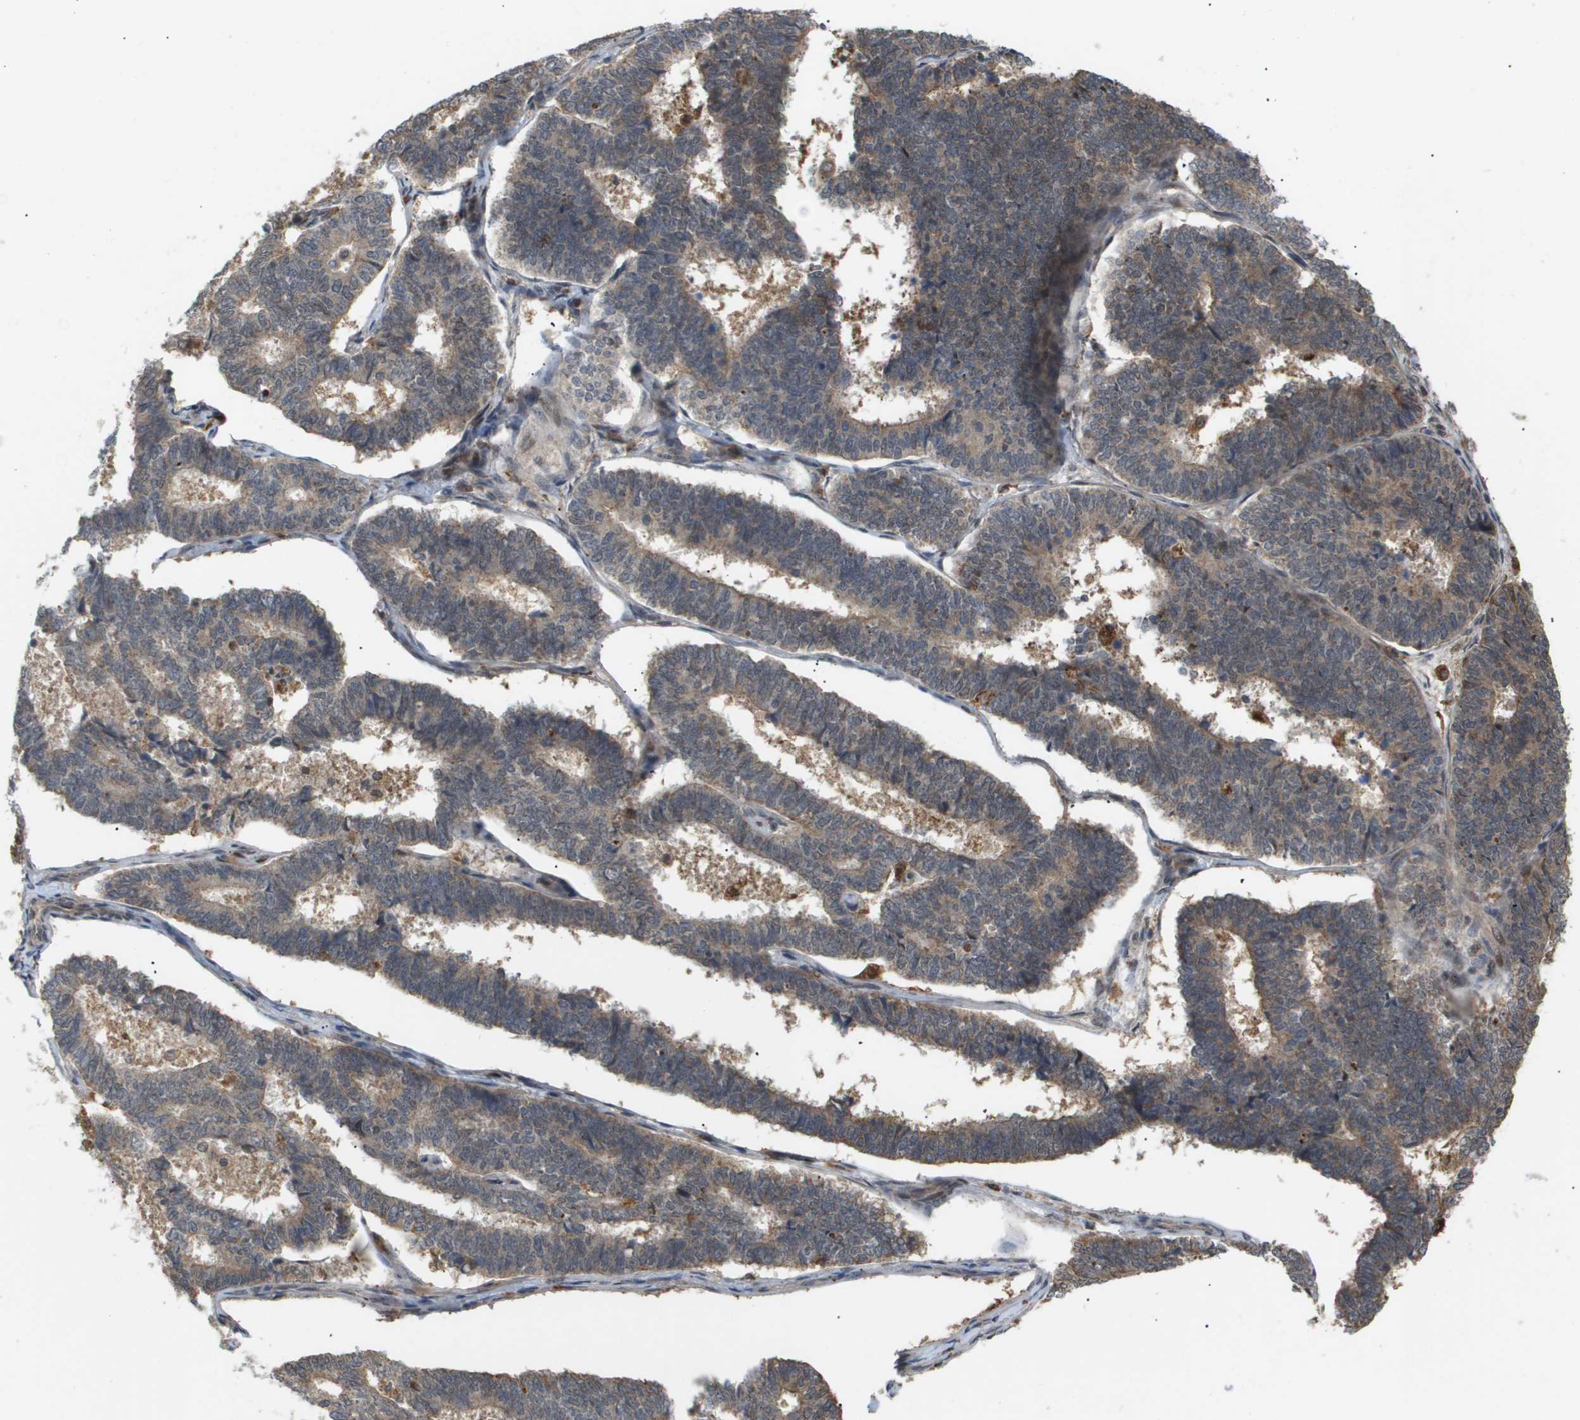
{"staining": {"intensity": "weak", "quantity": ">75%", "location": "cytoplasmic/membranous"}, "tissue": "endometrial cancer", "cell_type": "Tumor cells", "image_type": "cancer", "snomed": [{"axis": "morphology", "description": "Adenocarcinoma, NOS"}, {"axis": "topography", "description": "Endometrium"}], "caption": "High-power microscopy captured an immunohistochemistry micrograph of adenocarcinoma (endometrial), revealing weak cytoplasmic/membranous expression in approximately >75% of tumor cells.", "gene": "PDGFB", "patient": {"sex": "female", "age": 70}}